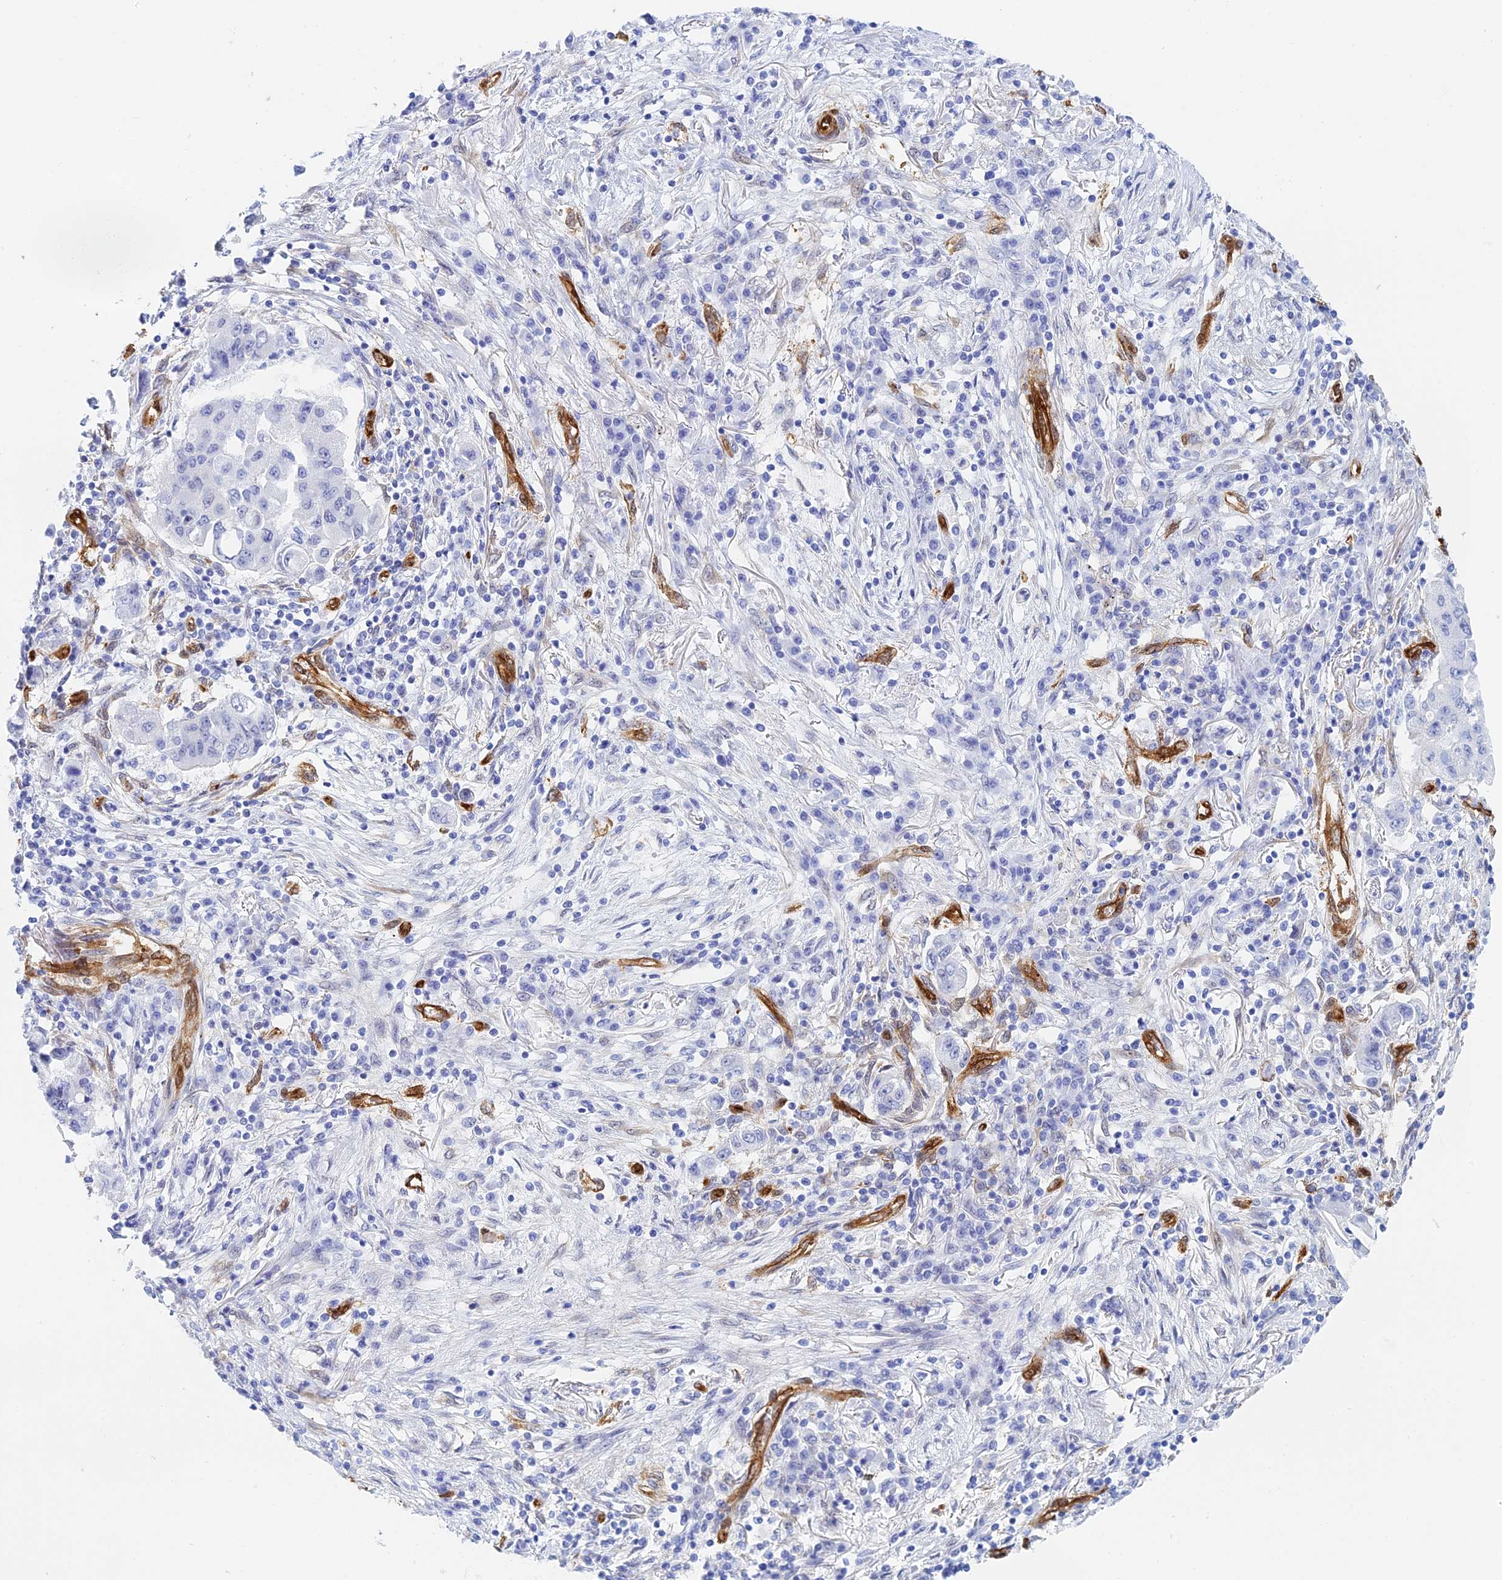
{"staining": {"intensity": "negative", "quantity": "none", "location": "none"}, "tissue": "lung cancer", "cell_type": "Tumor cells", "image_type": "cancer", "snomed": [{"axis": "morphology", "description": "Squamous cell carcinoma, NOS"}, {"axis": "topography", "description": "Lung"}], "caption": "This is an immunohistochemistry micrograph of lung cancer (squamous cell carcinoma). There is no positivity in tumor cells.", "gene": "CRIP2", "patient": {"sex": "male", "age": 74}}